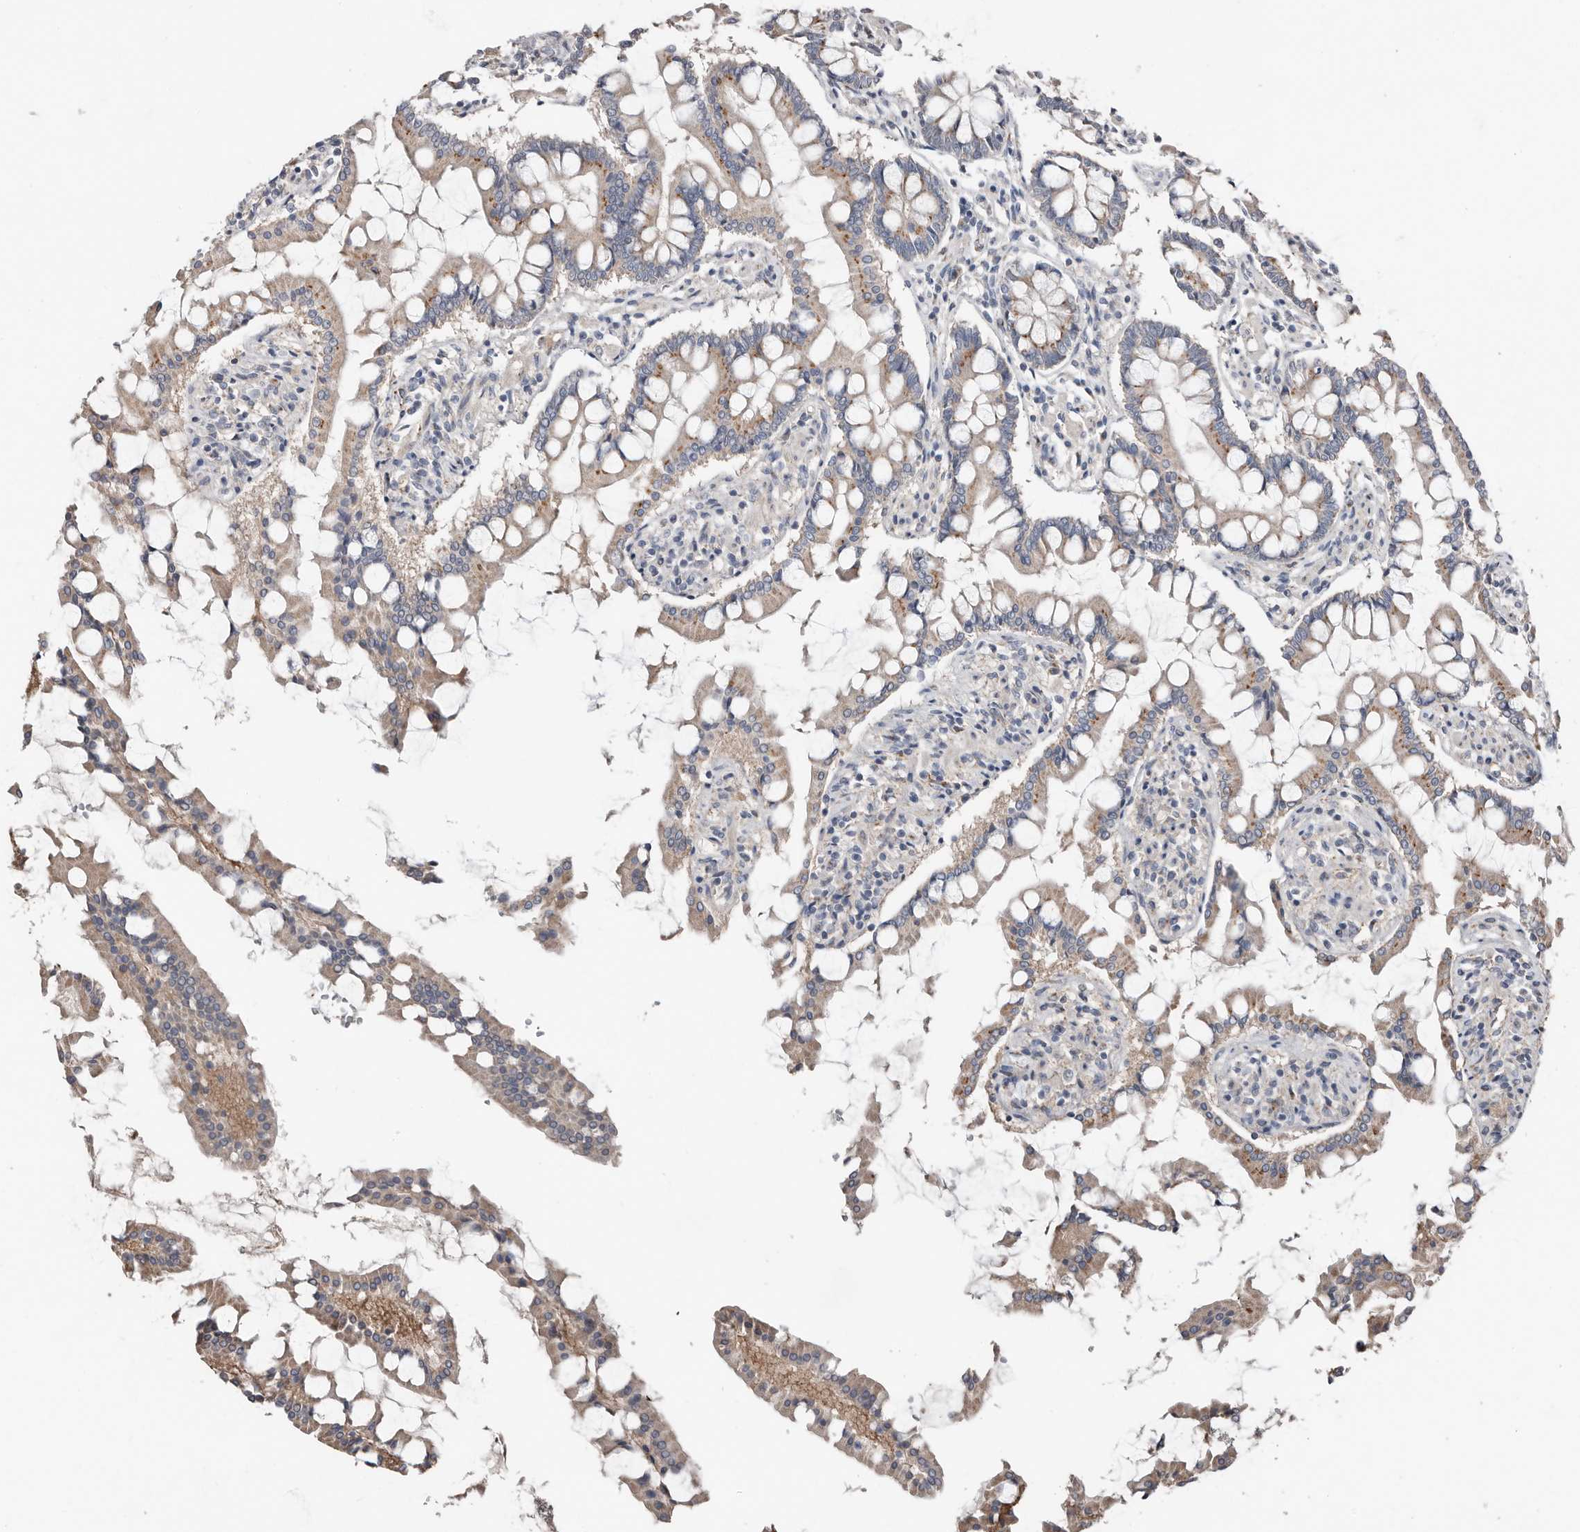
{"staining": {"intensity": "moderate", "quantity": ">75%", "location": "cytoplasmic/membranous"}, "tissue": "small intestine", "cell_type": "Glandular cells", "image_type": "normal", "snomed": [{"axis": "morphology", "description": "Normal tissue, NOS"}, {"axis": "topography", "description": "Small intestine"}], "caption": "A micrograph of human small intestine stained for a protein exhibits moderate cytoplasmic/membranous brown staining in glandular cells. The protein is stained brown, and the nuclei are stained in blue (DAB IHC with brightfield microscopy, high magnification).", "gene": "COG1", "patient": {"sex": "male", "age": 41}}